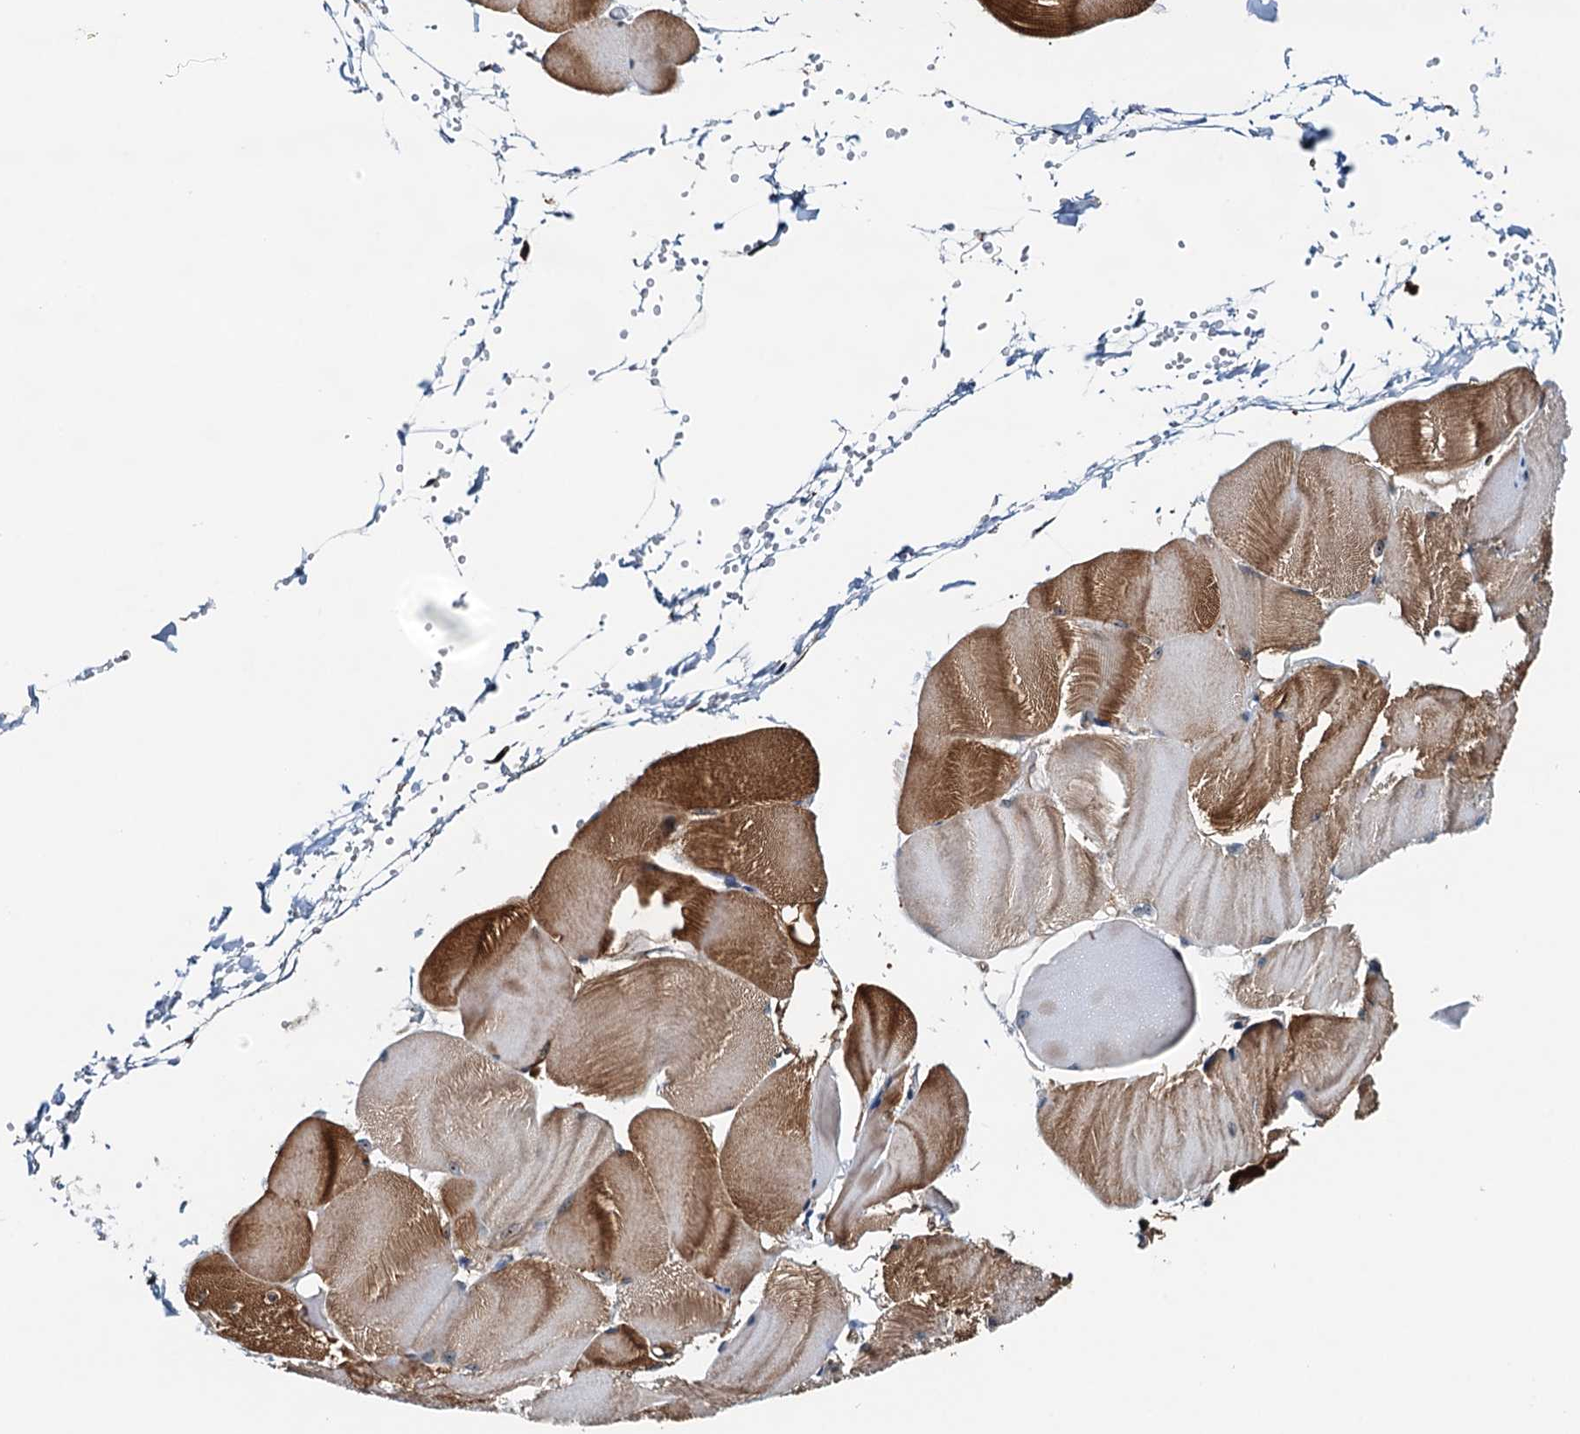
{"staining": {"intensity": "moderate", "quantity": ">75%", "location": "cytoplasmic/membranous"}, "tissue": "skeletal muscle", "cell_type": "Myocytes", "image_type": "normal", "snomed": [{"axis": "morphology", "description": "Normal tissue, NOS"}, {"axis": "morphology", "description": "Basal cell carcinoma"}, {"axis": "topography", "description": "Skeletal muscle"}], "caption": "Protein analysis of normal skeletal muscle reveals moderate cytoplasmic/membranous staining in about >75% of myocytes.", "gene": "USP6NL", "patient": {"sex": "female", "age": 64}}